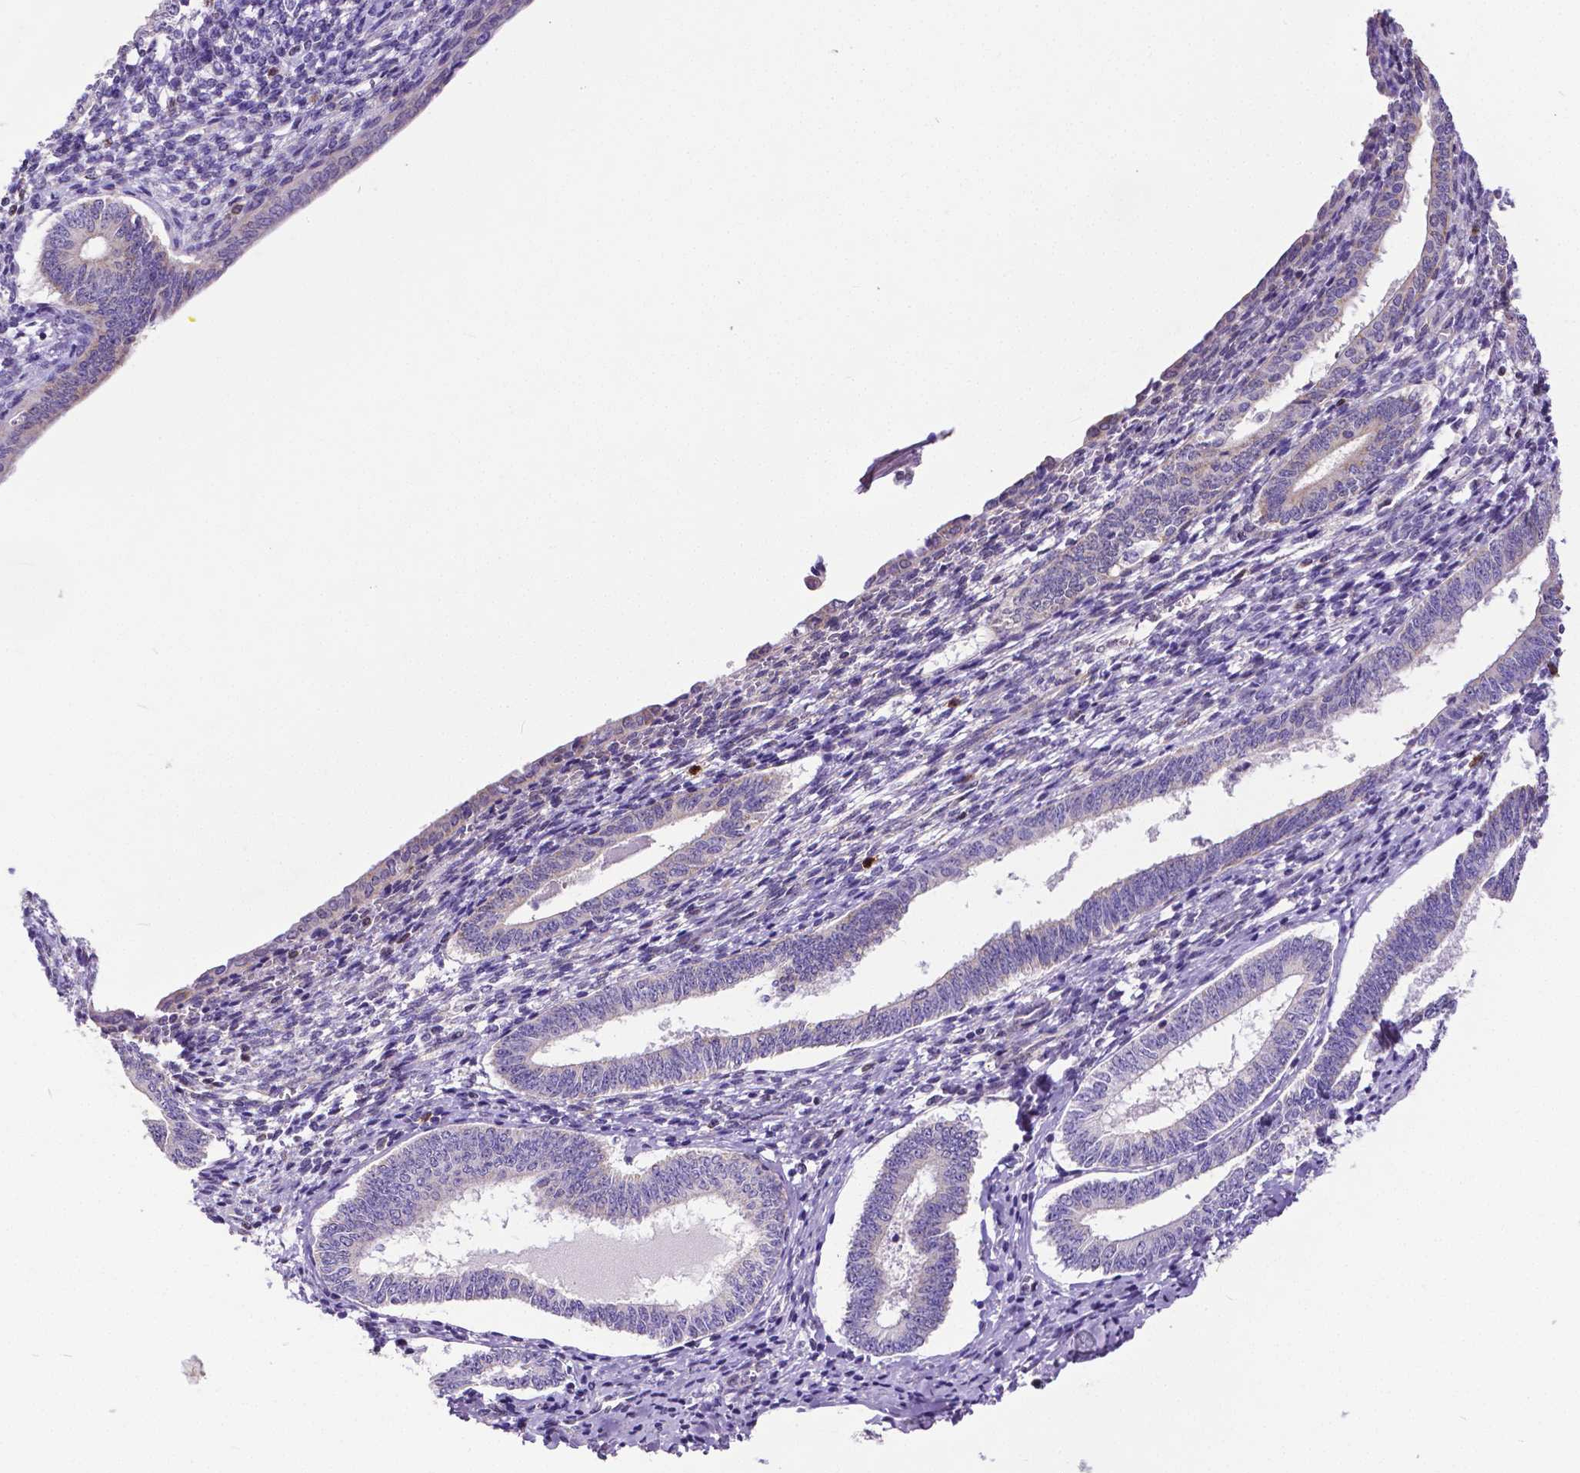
{"staining": {"intensity": "negative", "quantity": "none", "location": "none"}, "tissue": "cervical cancer", "cell_type": "Tumor cells", "image_type": "cancer", "snomed": [{"axis": "morphology", "description": "Squamous cell carcinoma, NOS"}, {"axis": "topography", "description": "Cervix"}], "caption": "Cervical cancer (squamous cell carcinoma) stained for a protein using immunohistochemistry reveals no expression tumor cells.", "gene": "MCL1", "patient": {"sex": "female", "age": 59}}